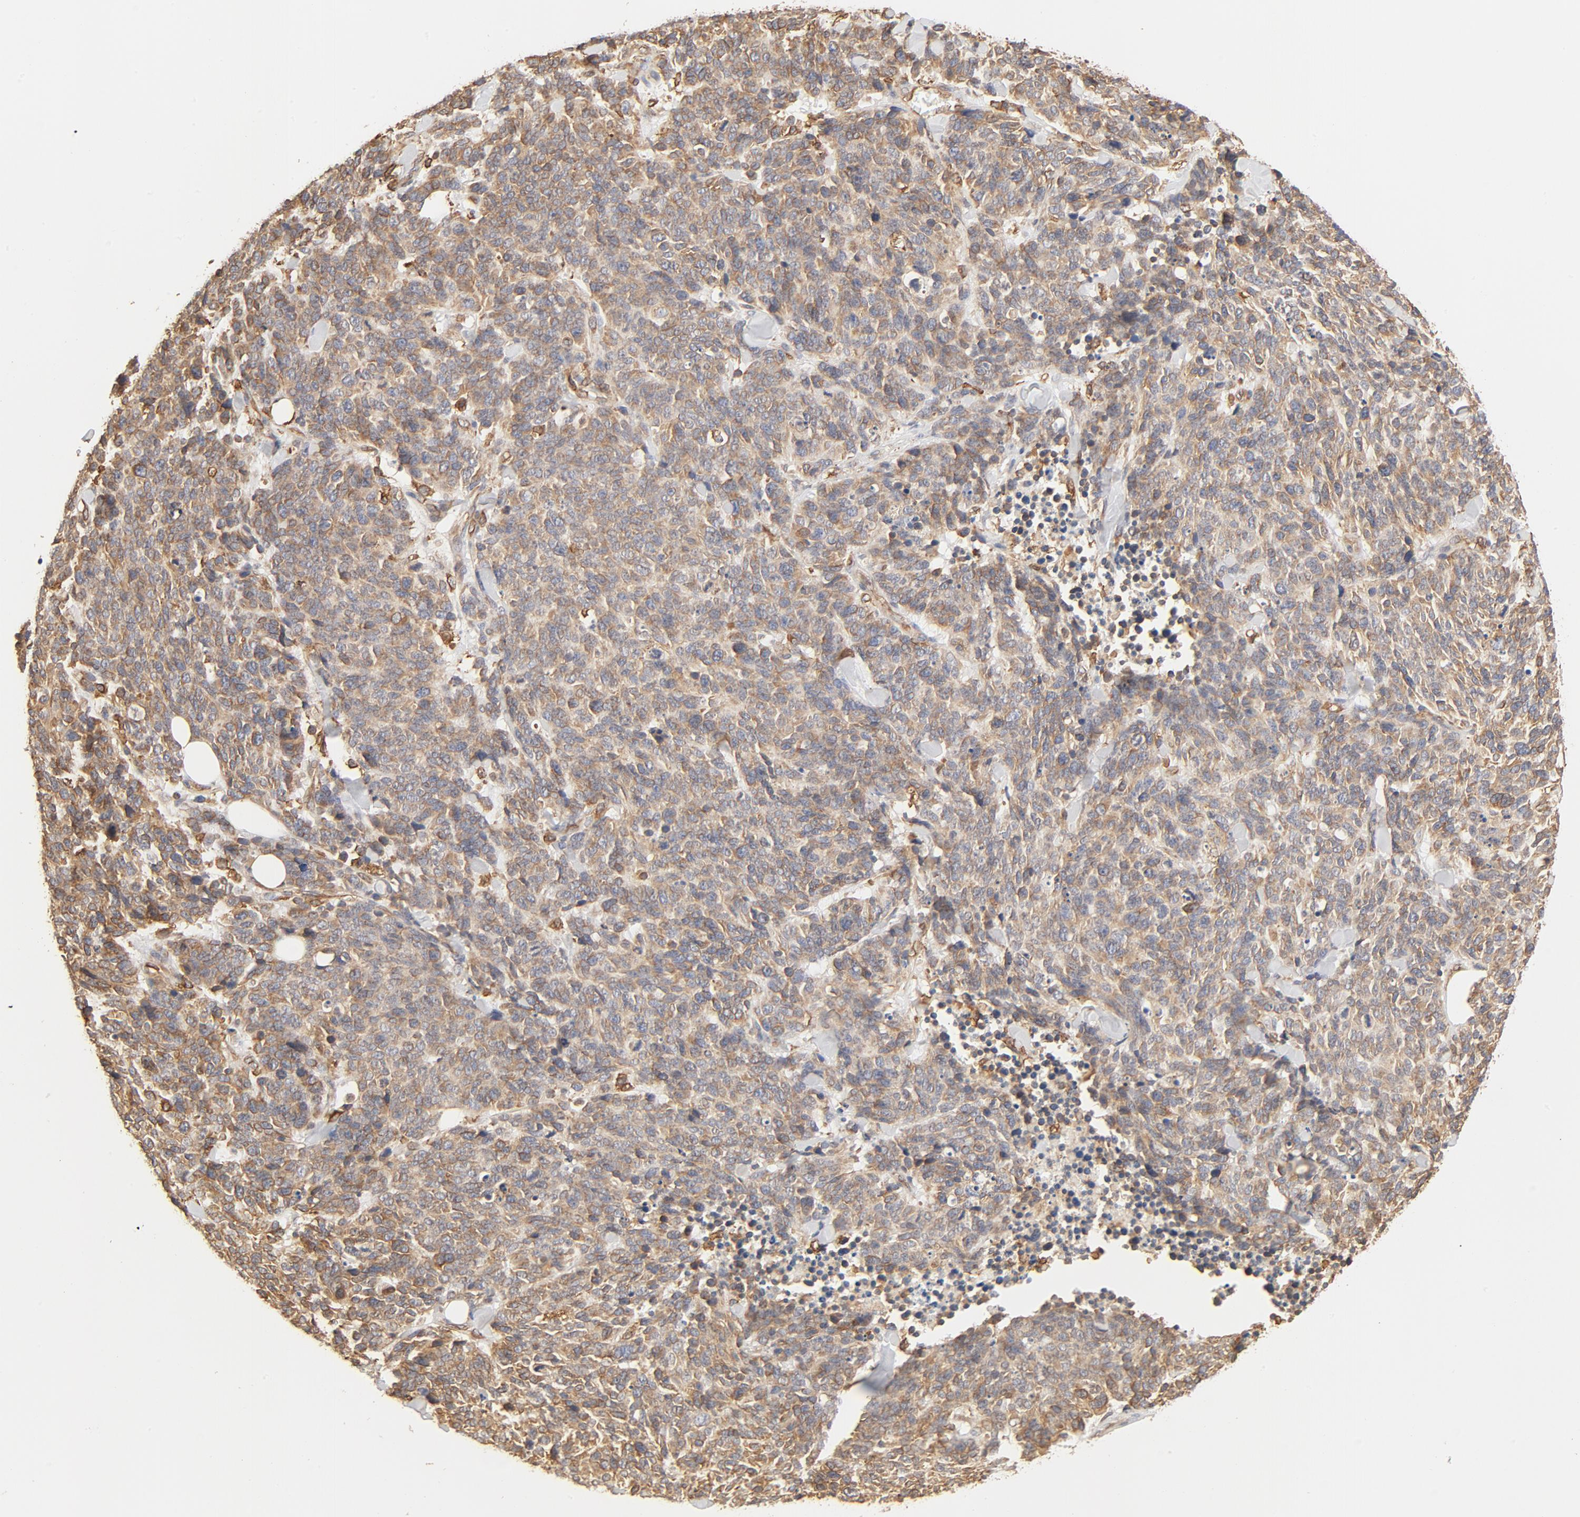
{"staining": {"intensity": "weak", "quantity": ">75%", "location": "cytoplasmic/membranous"}, "tissue": "lung cancer", "cell_type": "Tumor cells", "image_type": "cancer", "snomed": [{"axis": "morphology", "description": "Neoplasm, malignant, NOS"}, {"axis": "topography", "description": "Lung"}], "caption": "Protein staining by IHC shows weak cytoplasmic/membranous expression in approximately >75% of tumor cells in lung cancer (malignant neoplasm).", "gene": "BCAP31", "patient": {"sex": "female", "age": 58}}